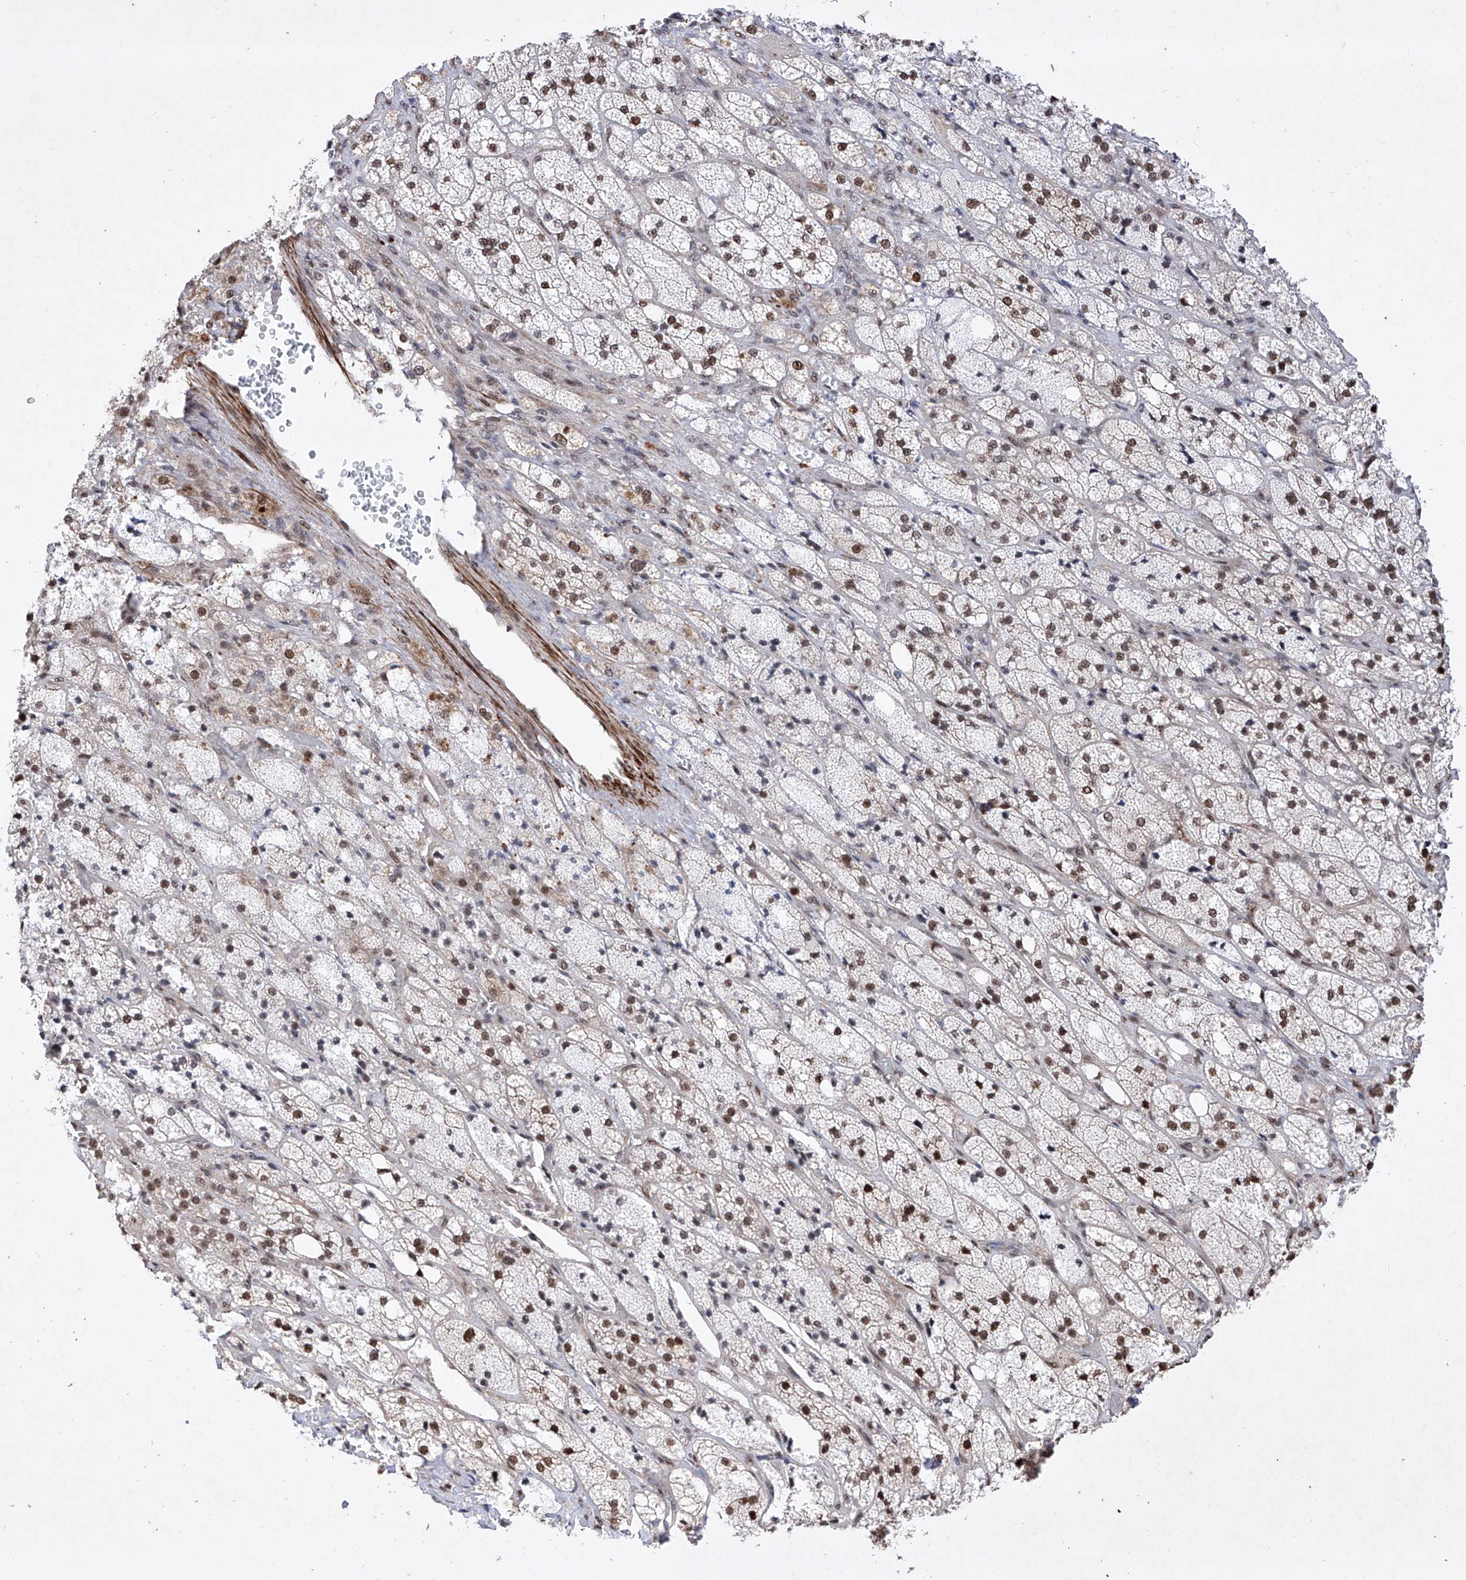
{"staining": {"intensity": "strong", "quantity": "25%-75%", "location": "cytoplasmic/membranous,nuclear"}, "tissue": "adrenal gland", "cell_type": "Glandular cells", "image_type": "normal", "snomed": [{"axis": "morphology", "description": "Normal tissue, NOS"}, {"axis": "topography", "description": "Adrenal gland"}], "caption": "A high-resolution photomicrograph shows IHC staining of unremarkable adrenal gland, which exhibits strong cytoplasmic/membranous,nuclear positivity in about 25%-75% of glandular cells.", "gene": "NFATC4", "patient": {"sex": "male", "age": 61}}